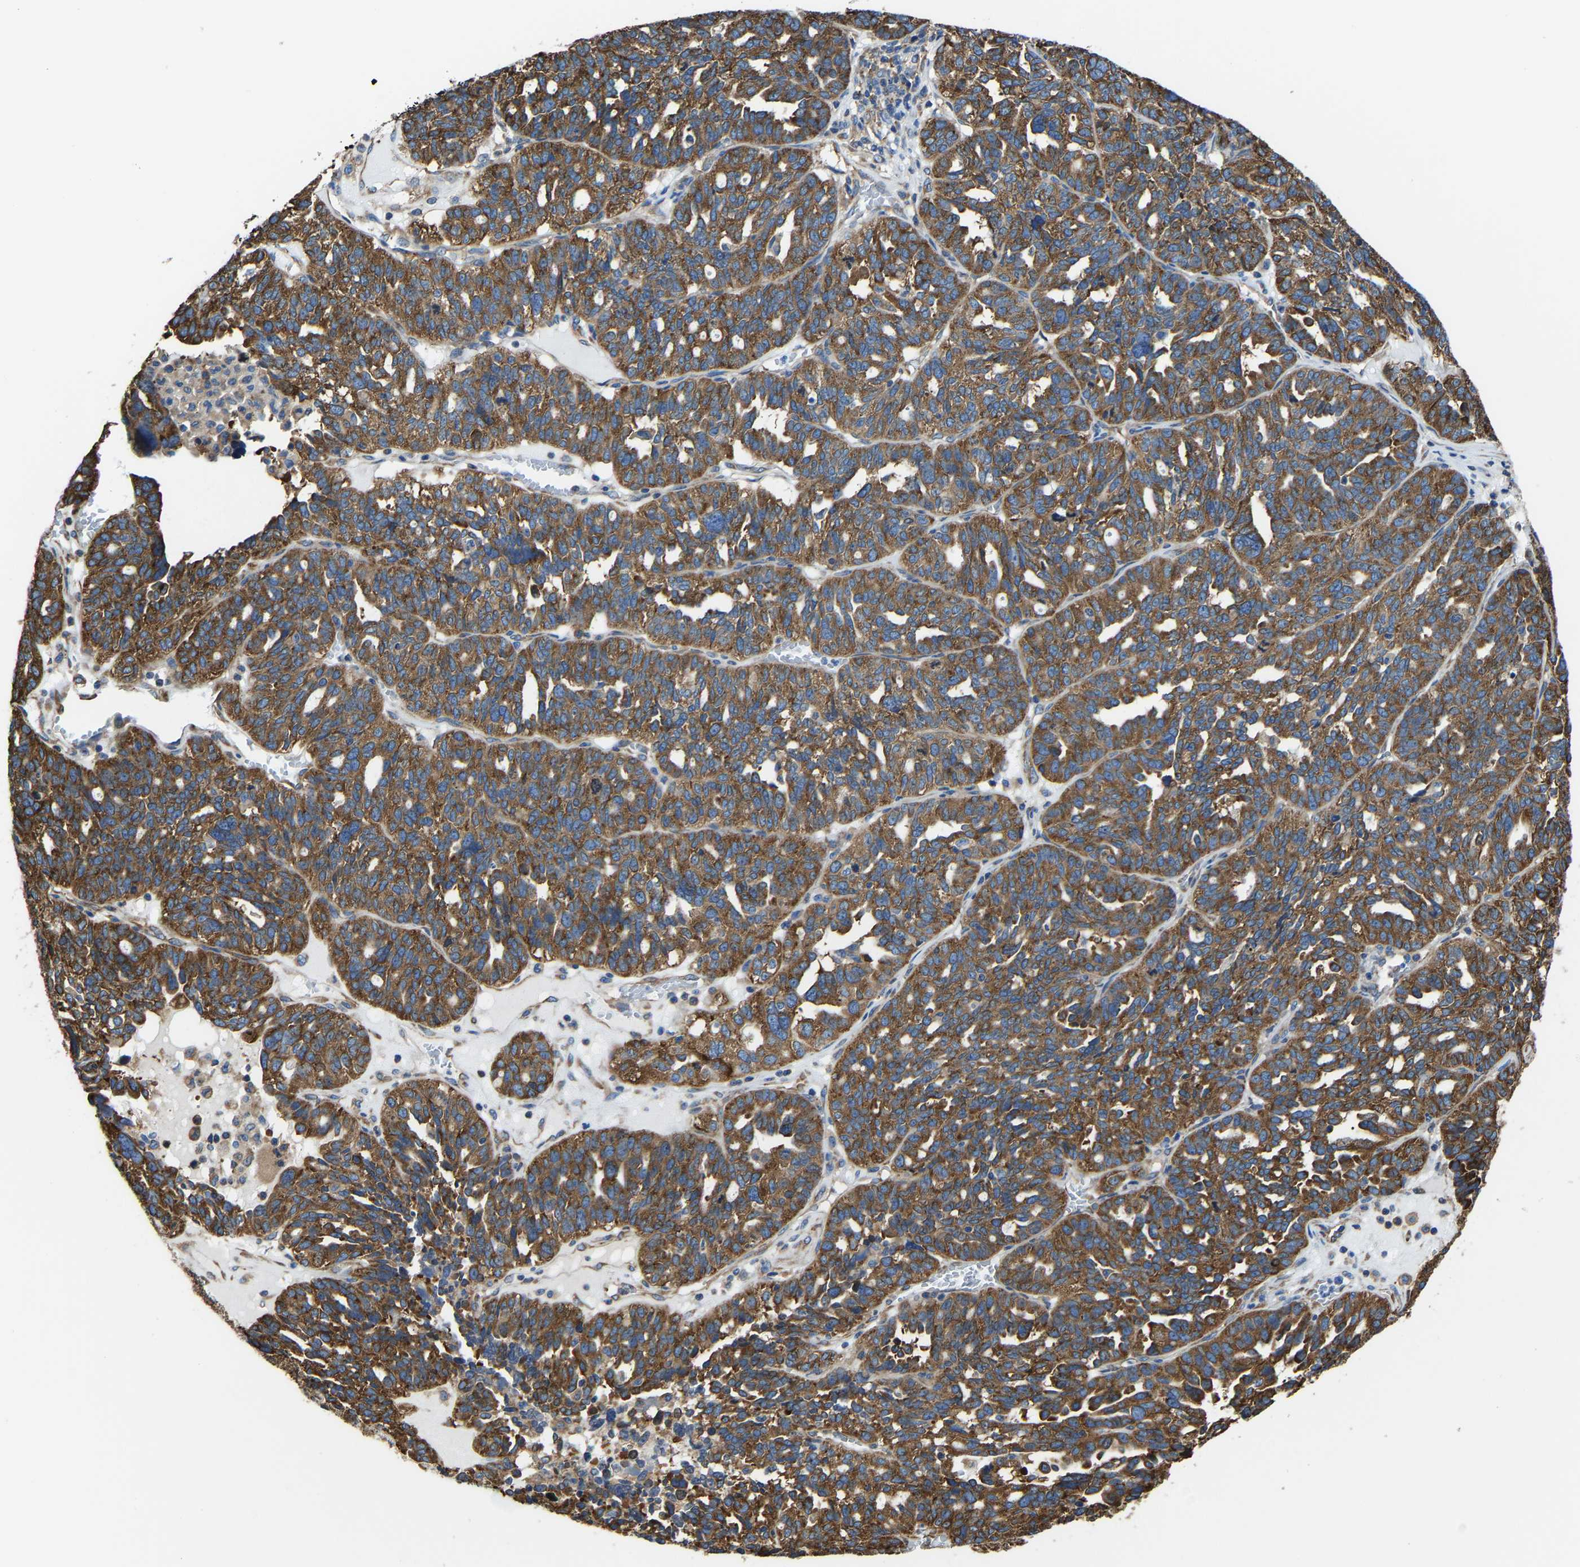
{"staining": {"intensity": "strong", "quantity": ">75%", "location": "cytoplasmic/membranous"}, "tissue": "ovarian cancer", "cell_type": "Tumor cells", "image_type": "cancer", "snomed": [{"axis": "morphology", "description": "Cystadenocarcinoma, serous, NOS"}, {"axis": "topography", "description": "Ovary"}], "caption": "Brown immunohistochemical staining in human ovarian cancer exhibits strong cytoplasmic/membranous positivity in approximately >75% of tumor cells. (Stains: DAB in brown, nuclei in blue, Microscopy: brightfield microscopy at high magnification).", "gene": "G3BP2", "patient": {"sex": "female", "age": 59}}